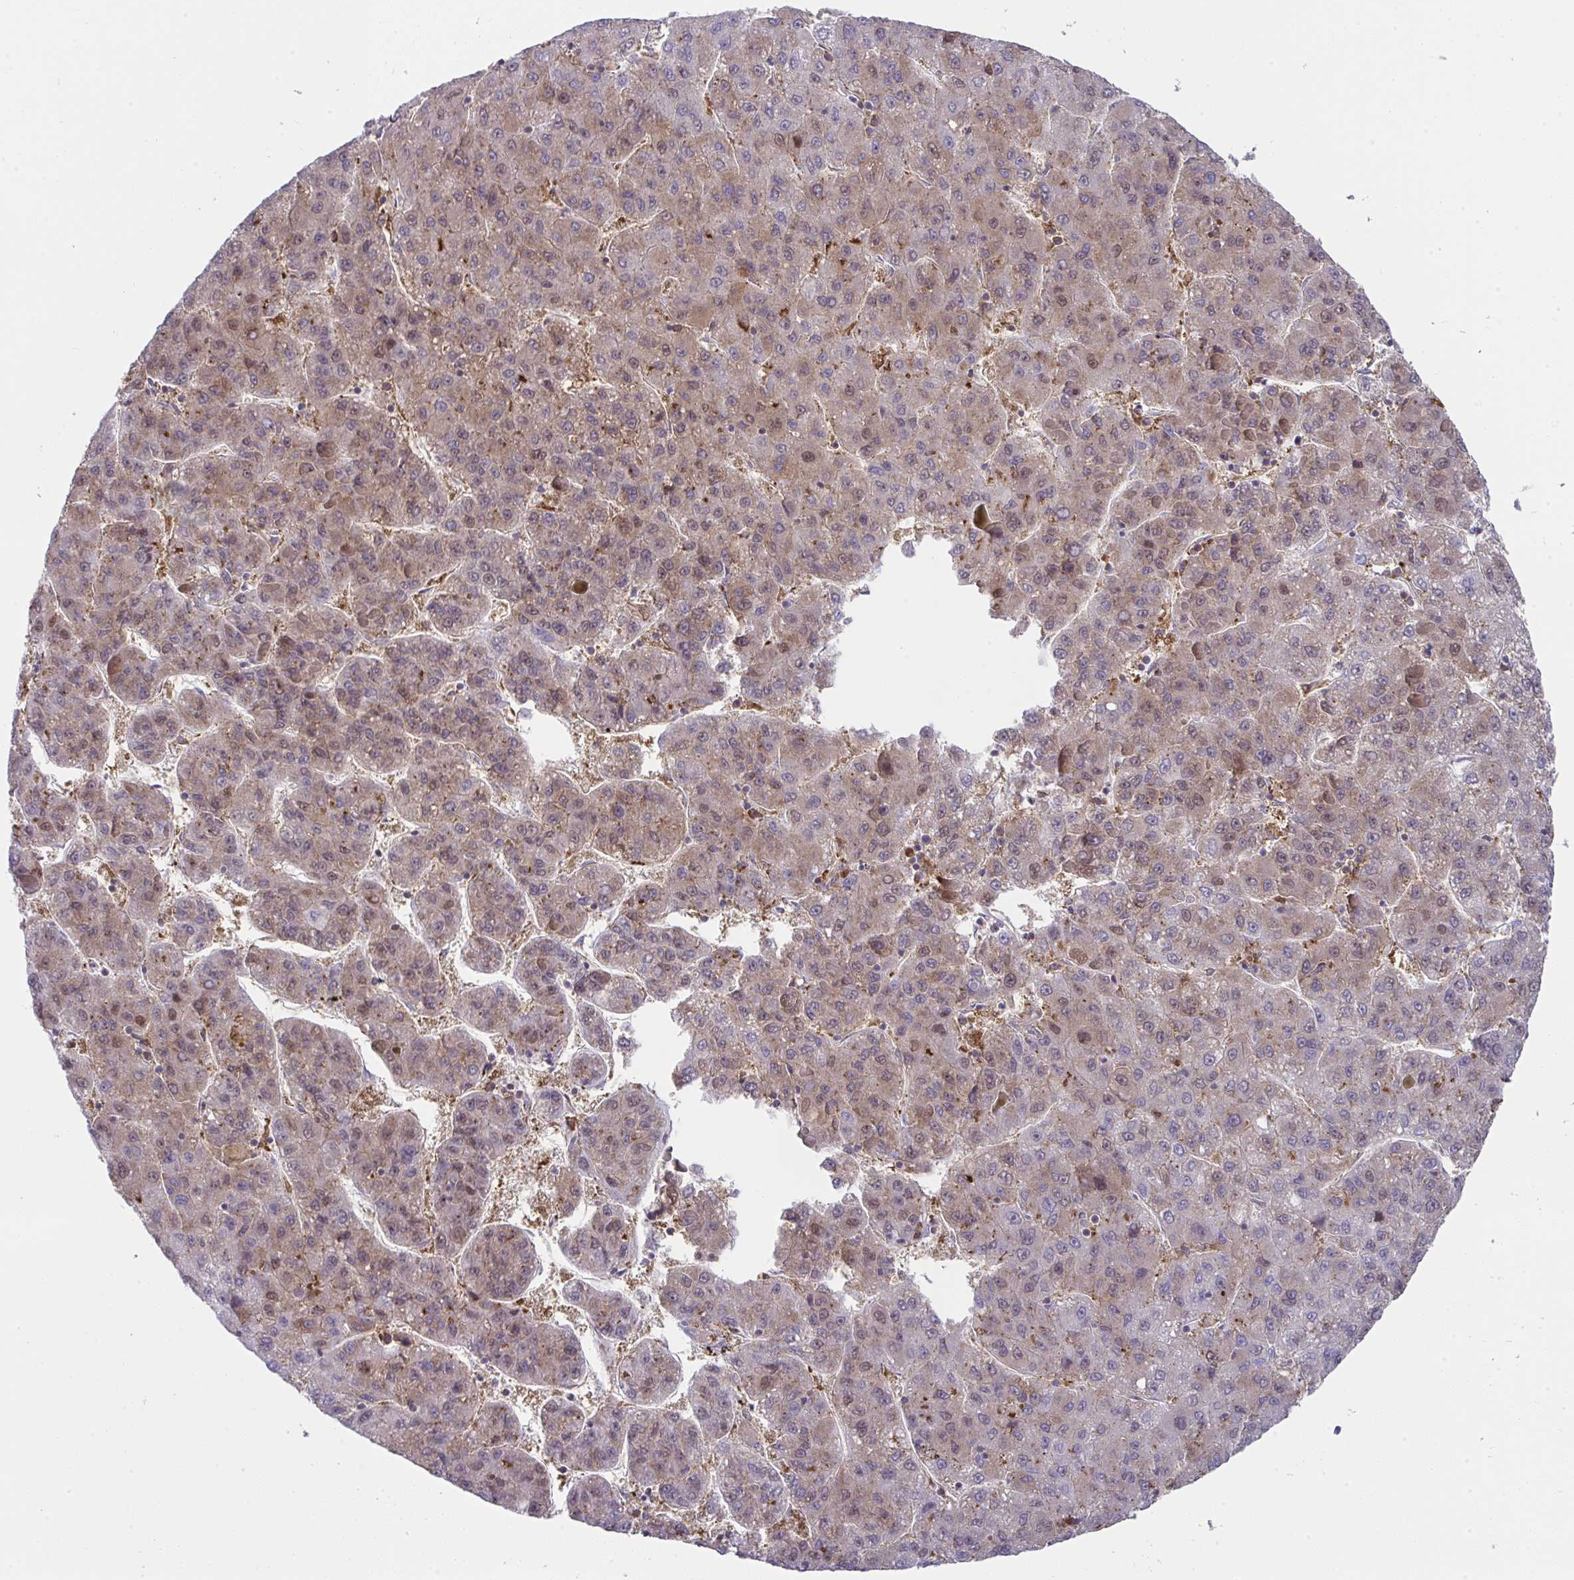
{"staining": {"intensity": "moderate", "quantity": "25%-75%", "location": "cytoplasmic/membranous,nuclear"}, "tissue": "liver cancer", "cell_type": "Tumor cells", "image_type": "cancer", "snomed": [{"axis": "morphology", "description": "Carcinoma, Hepatocellular, NOS"}, {"axis": "topography", "description": "Liver"}], "caption": "Protein expression by immunohistochemistry reveals moderate cytoplasmic/membranous and nuclear positivity in about 25%-75% of tumor cells in liver cancer.", "gene": "ALDH16A1", "patient": {"sex": "female", "age": 82}}